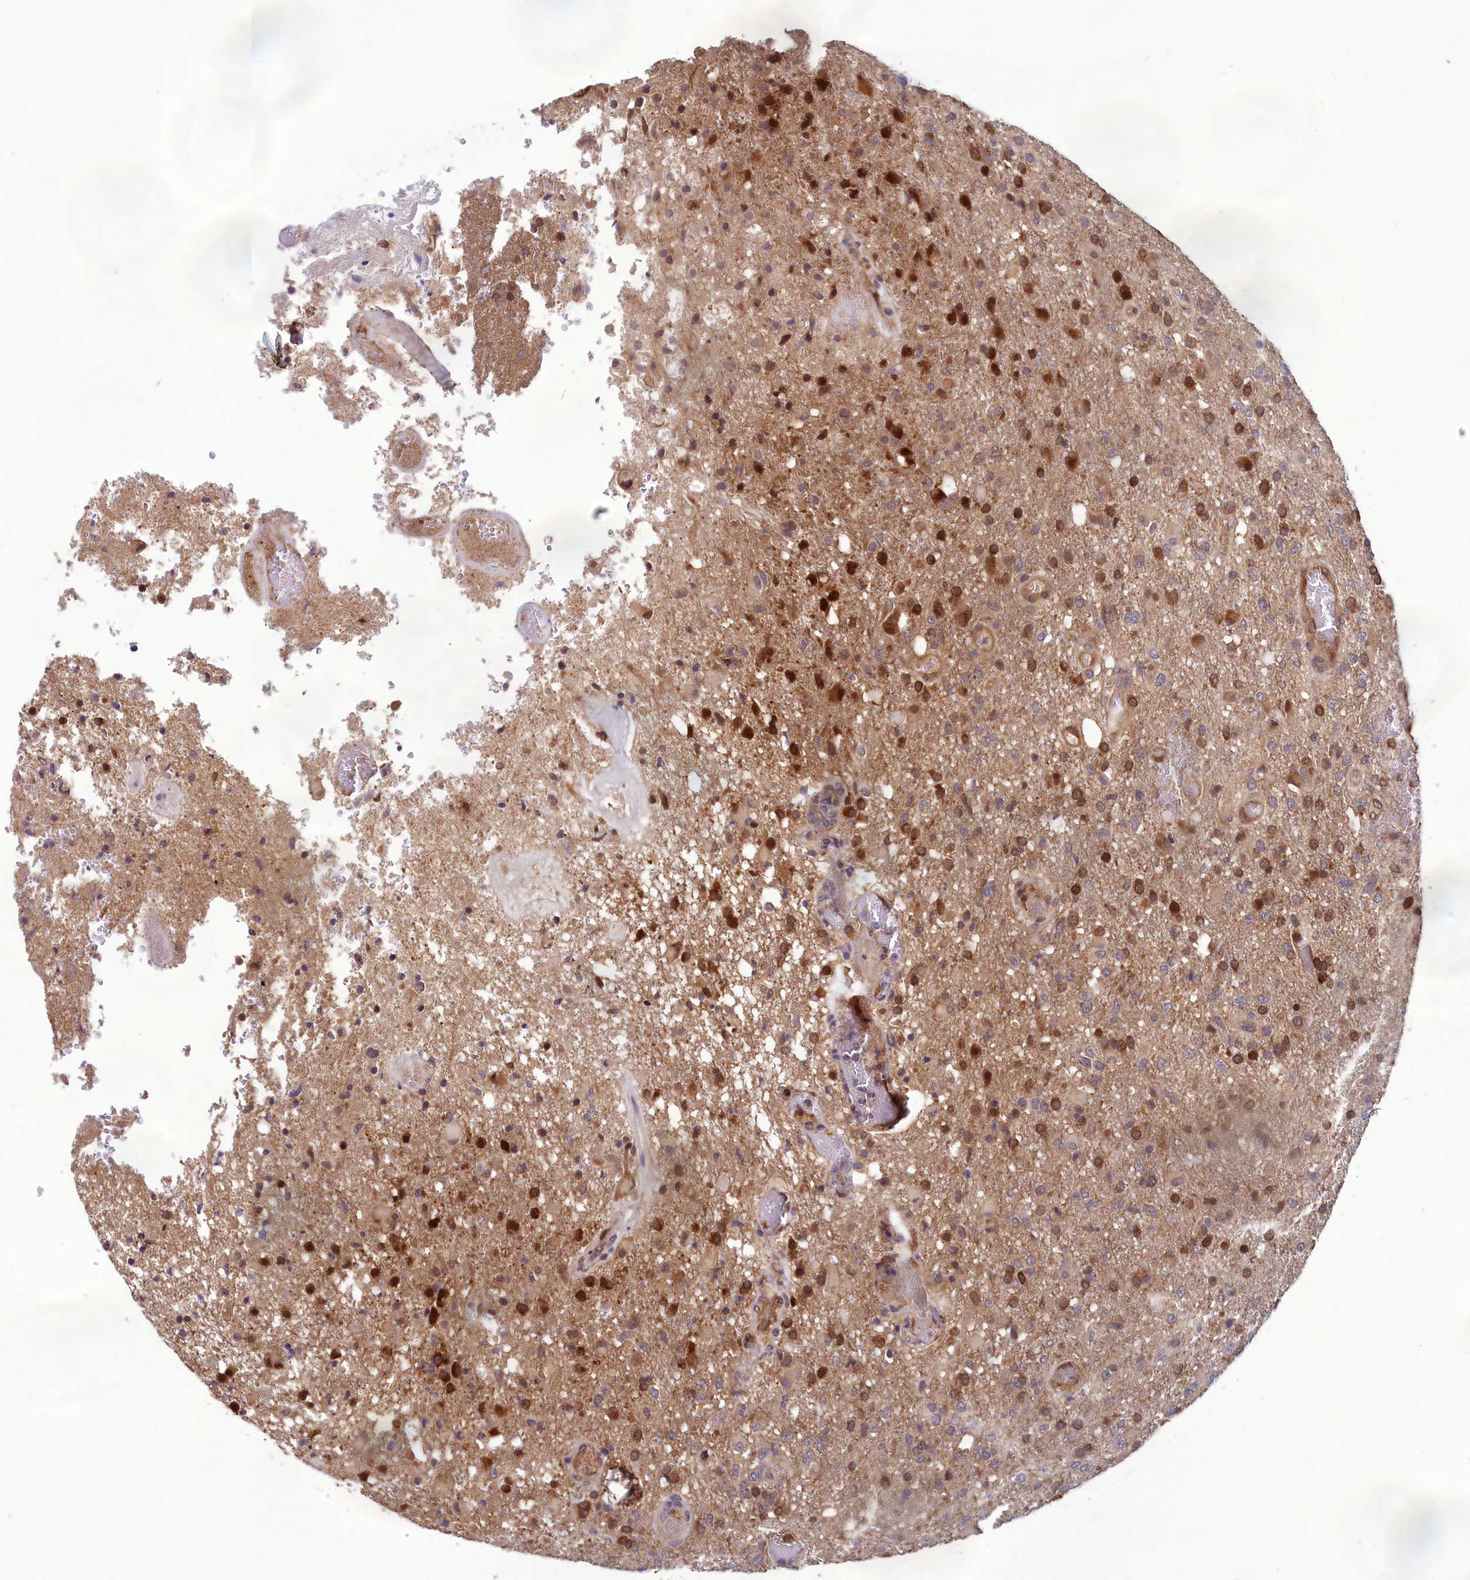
{"staining": {"intensity": "strong", "quantity": "25%-75%", "location": "cytoplasmic/membranous,nuclear"}, "tissue": "glioma", "cell_type": "Tumor cells", "image_type": "cancer", "snomed": [{"axis": "morphology", "description": "Glioma, malignant, High grade"}, {"axis": "topography", "description": "Brain"}], "caption": "A photomicrograph showing strong cytoplasmic/membranous and nuclear positivity in approximately 25%-75% of tumor cells in glioma, as visualized by brown immunohistochemical staining.", "gene": "CCDC15", "patient": {"sex": "female", "age": 74}}